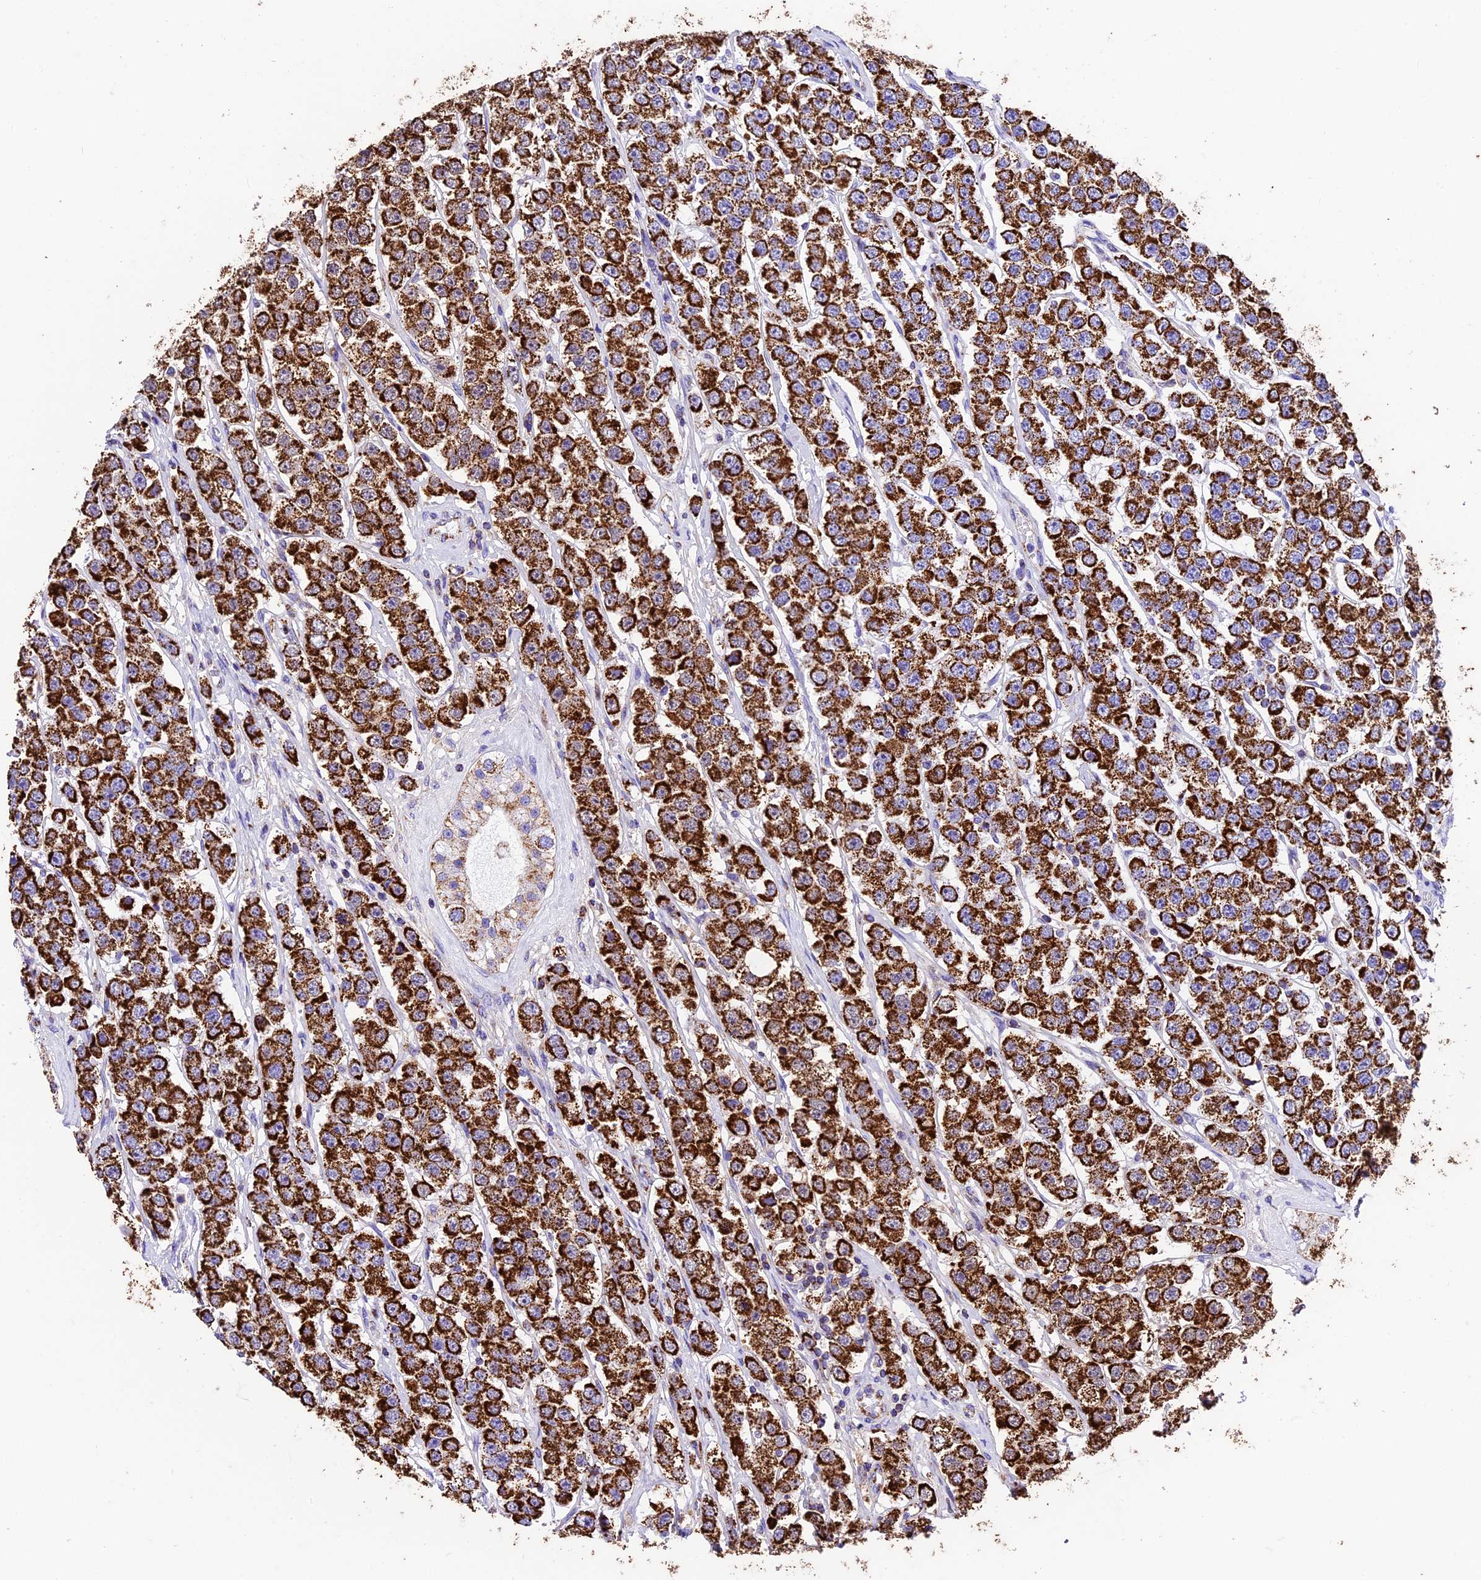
{"staining": {"intensity": "strong", "quantity": ">75%", "location": "cytoplasmic/membranous"}, "tissue": "testis cancer", "cell_type": "Tumor cells", "image_type": "cancer", "snomed": [{"axis": "morphology", "description": "Seminoma, NOS"}, {"axis": "topography", "description": "Testis"}], "caption": "Testis cancer stained with a protein marker demonstrates strong staining in tumor cells.", "gene": "DCAF5", "patient": {"sex": "male", "age": 28}}